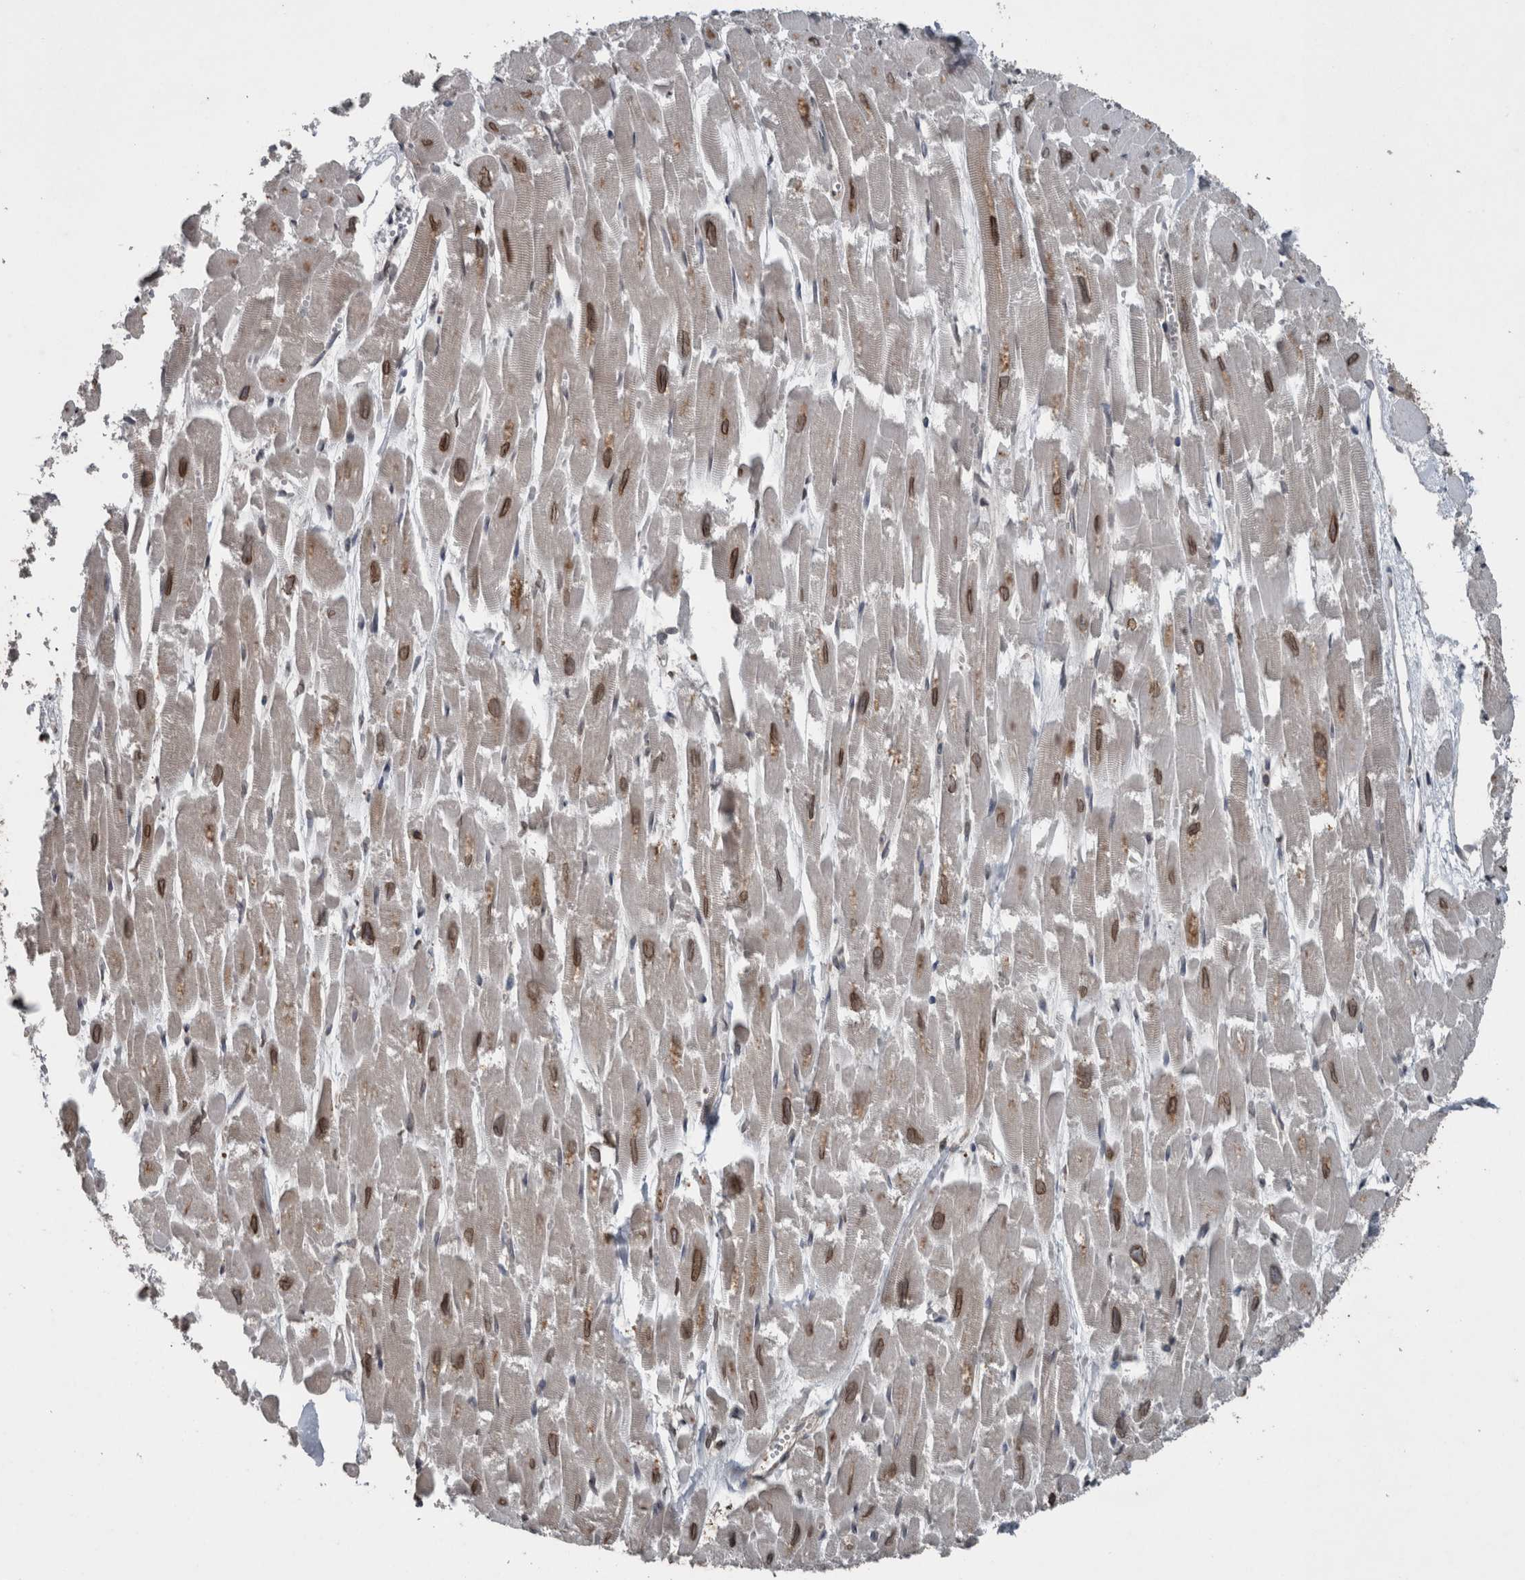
{"staining": {"intensity": "strong", "quantity": ">75%", "location": "cytoplasmic/membranous,nuclear"}, "tissue": "heart muscle", "cell_type": "Cardiomyocytes", "image_type": "normal", "snomed": [{"axis": "morphology", "description": "Normal tissue, NOS"}, {"axis": "topography", "description": "Heart"}], "caption": "An immunohistochemistry image of normal tissue is shown. Protein staining in brown highlights strong cytoplasmic/membranous,nuclear positivity in heart muscle within cardiomyocytes. (DAB (3,3'-diaminobenzidine) IHC, brown staining for protein, blue staining for nuclei).", "gene": "RANBP2", "patient": {"sex": "male", "age": 54}}